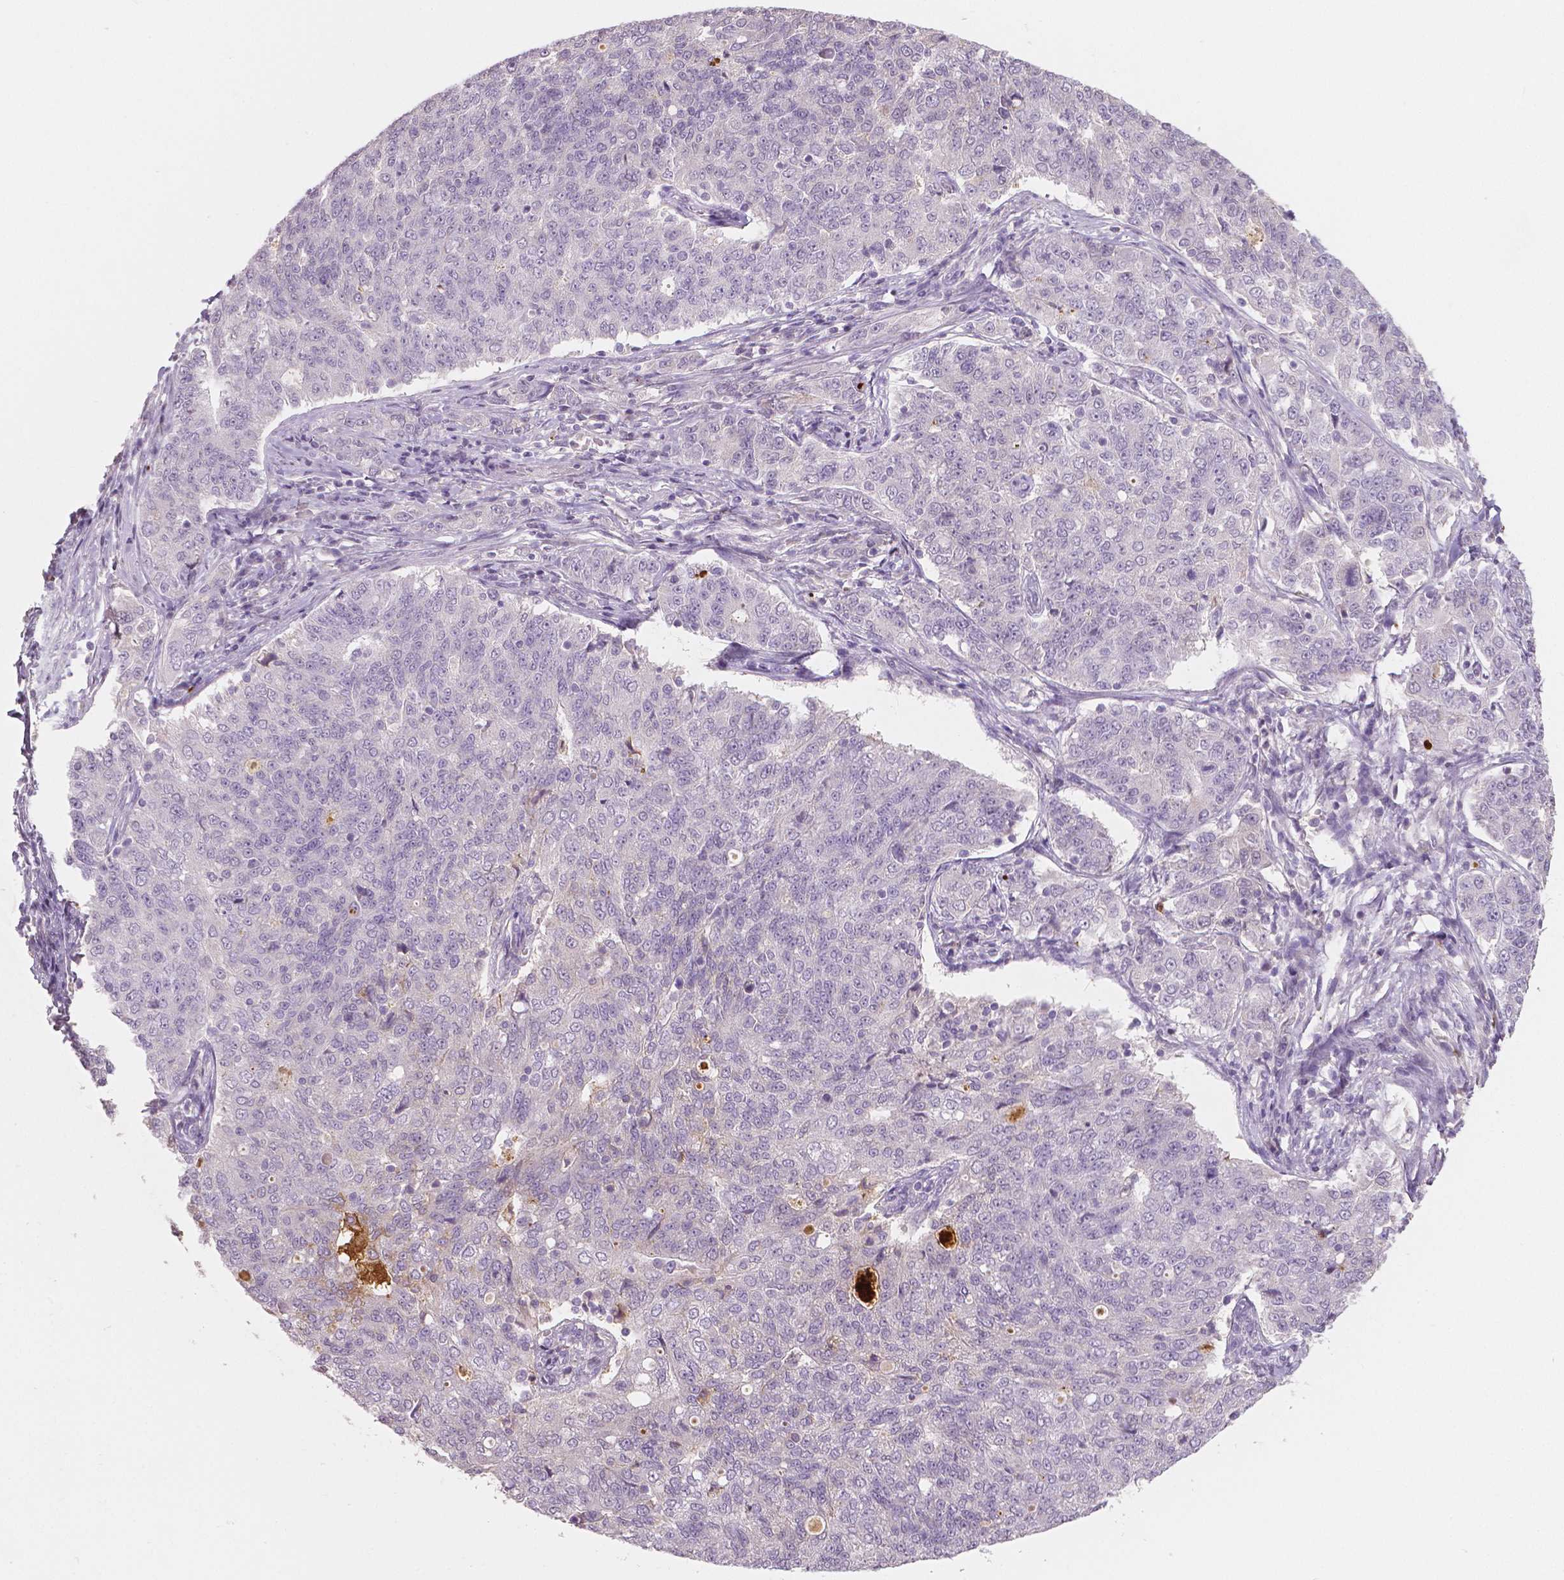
{"staining": {"intensity": "negative", "quantity": "none", "location": "none"}, "tissue": "endometrial cancer", "cell_type": "Tumor cells", "image_type": "cancer", "snomed": [{"axis": "morphology", "description": "Adenocarcinoma, NOS"}, {"axis": "topography", "description": "Endometrium"}], "caption": "An immunohistochemistry image of adenocarcinoma (endometrial) is shown. There is no staining in tumor cells of adenocarcinoma (endometrial).", "gene": "APOA4", "patient": {"sex": "female", "age": 43}}